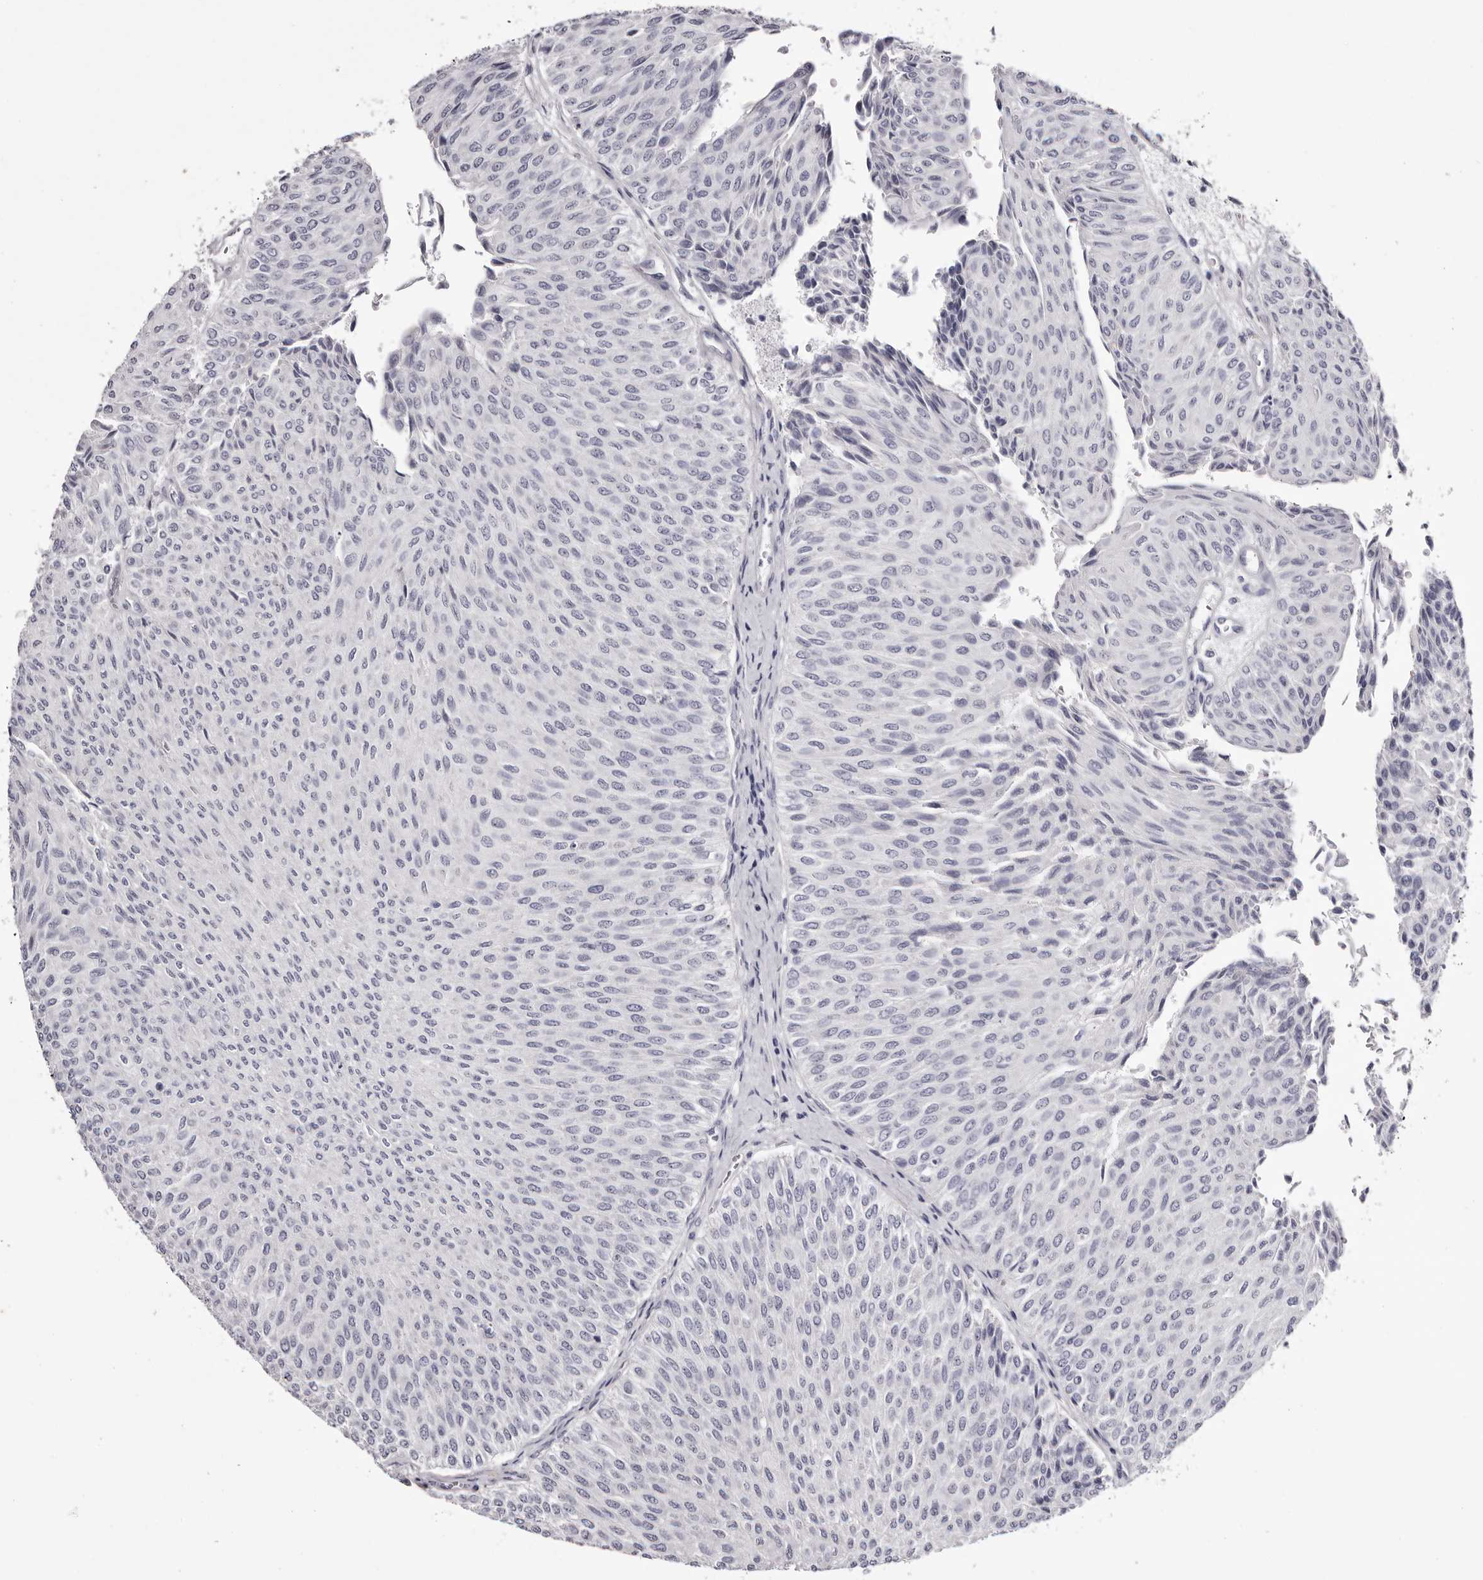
{"staining": {"intensity": "negative", "quantity": "none", "location": "none"}, "tissue": "urothelial cancer", "cell_type": "Tumor cells", "image_type": "cancer", "snomed": [{"axis": "morphology", "description": "Urothelial carcinoma, Low grade"}, {"axis": "topography", "description": "Urinary bladder"}], "caption": "Immunohistochemical staining of human urothelial cancer demonstrates no significant positivity in tumor cells.", "gene": "CA6", "patient": {"sex": "male", "age": 78}}